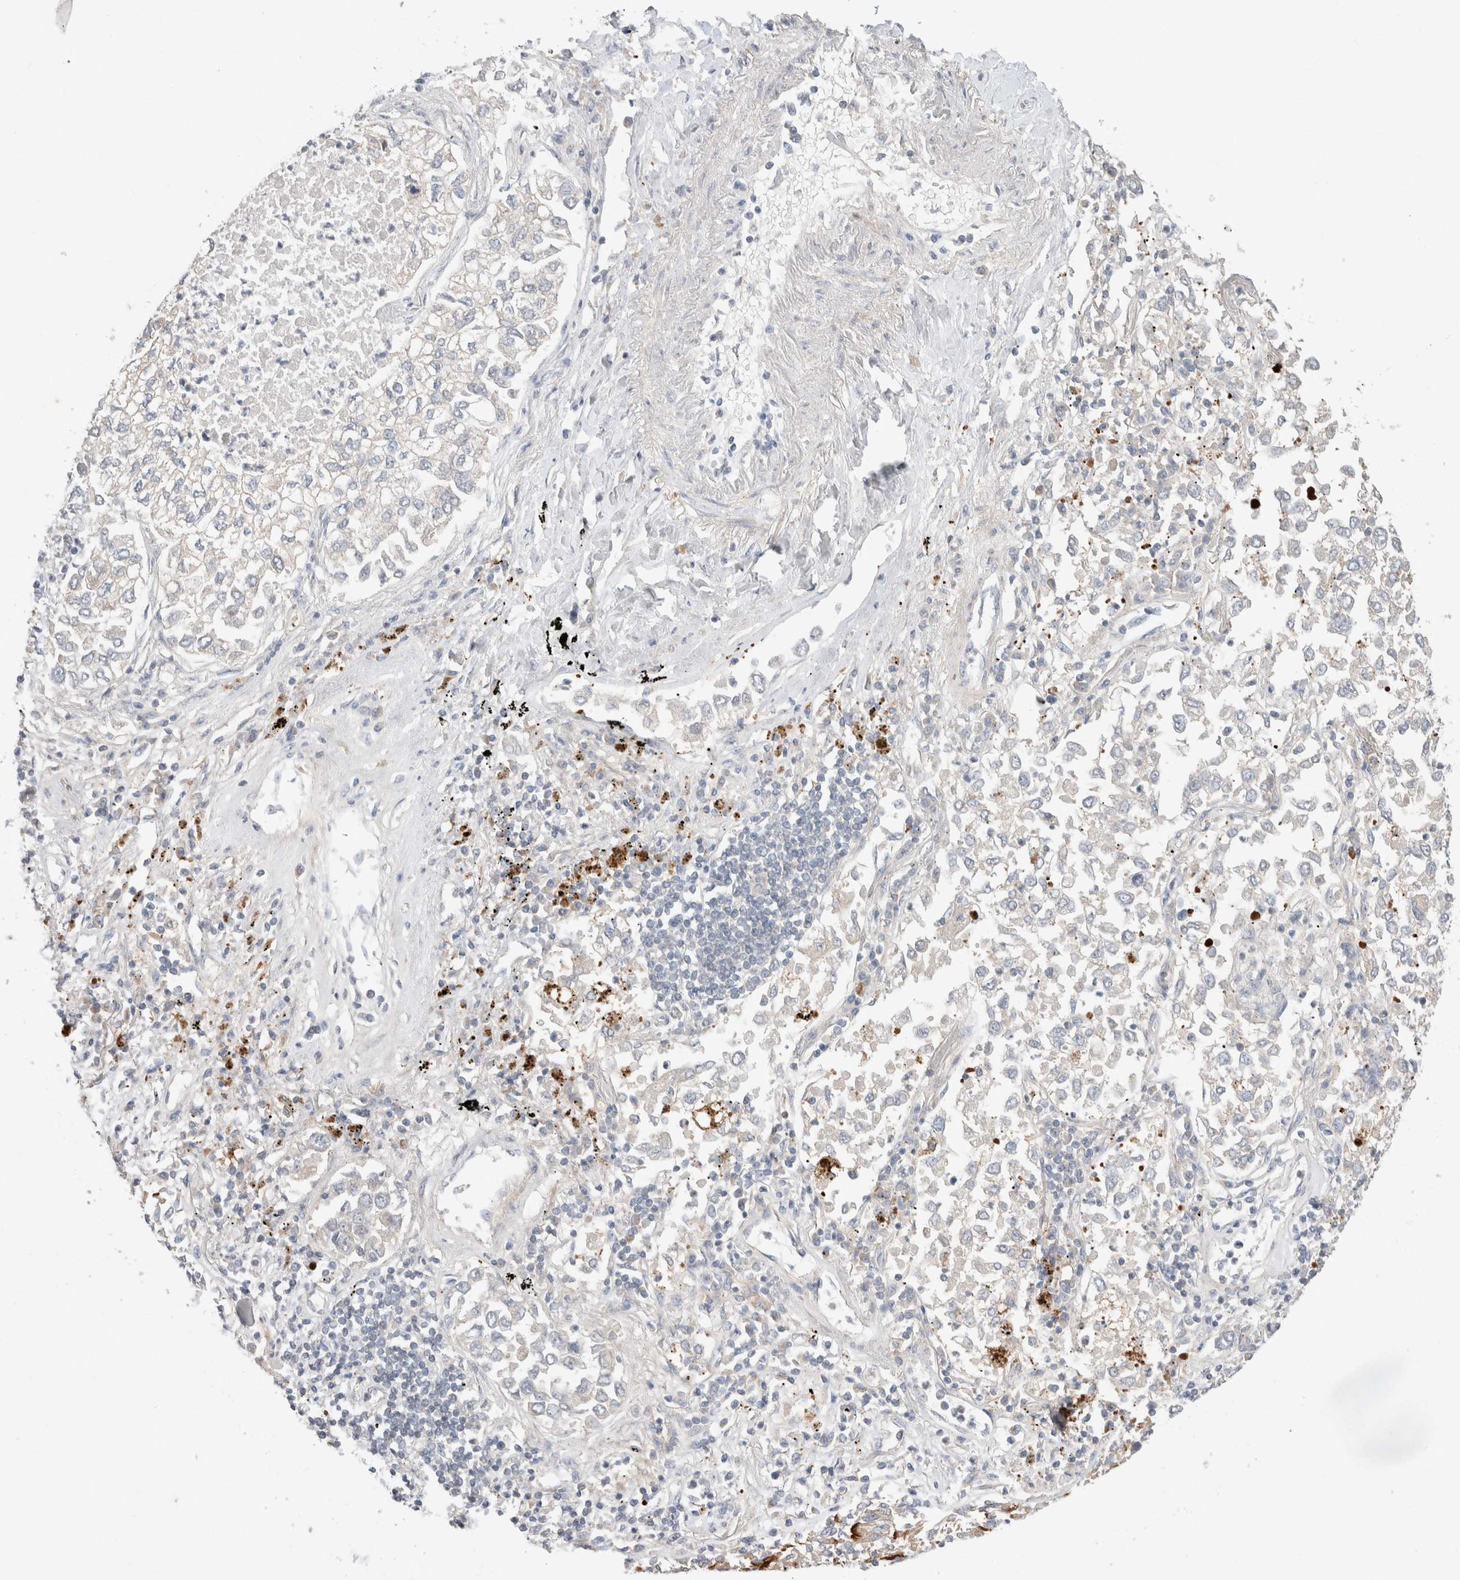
{"staining": {"intensity": "negative", "quantity": "none", "location": "none"}, "tissue": "lung cancer", "cell_type": "Tumor cells", "image_type": "cancer", "snomed": [{"axis": "morphology", "description": "Inflammation, NOS"}, {"axis": "morphology", "description": "Adenocarcinoma, NOS"}, {"axis": "topography", "description": "Lung"}], "caption": "There is no significant expression in tumor cells of lung adenocarcinoma.", "gene": "CMTM4", "patient": {"sex": "male", "age": 63}}